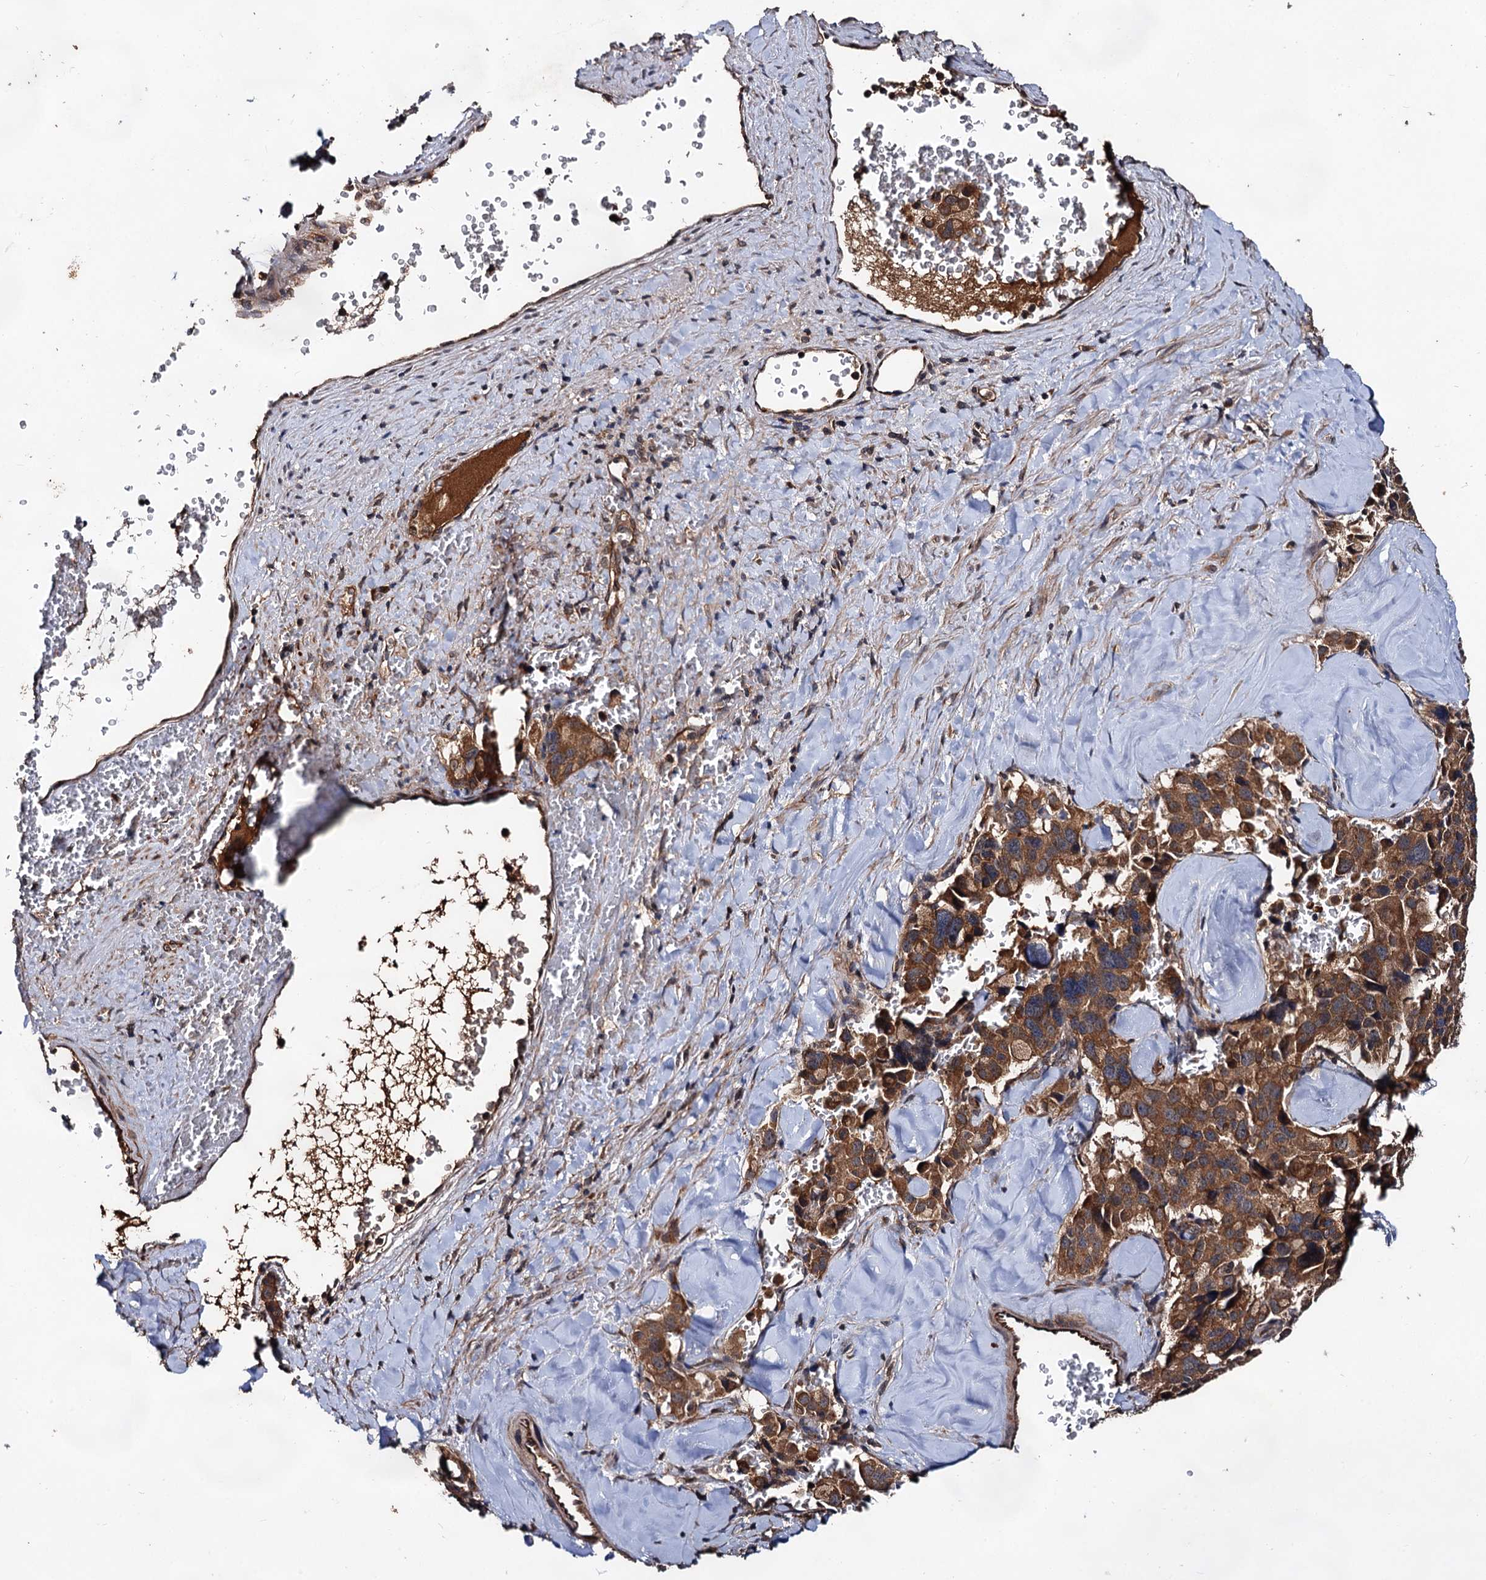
{"staining": {"intensity": "moderate", "quantity": ">75%", "location": "cytoplasmic/membranous"}, "tissue": "pancreatic cancer", "cell_type": "Tumor cells", "image_type": "cancer", "snomed": [{"axis": "morphology", "description": "Adenocarcinoma, NOS"}, {"axis": "topography", "description": "Pancreas"}], "caption": "Moderate cytoplasmic/membranous protein positivity is appreciated in approximately >75% of tumor cells in pancreatic cancer (adenocarcinoma).", "gene": "TEX9", "patient": {"sex": "male", "age": 65}}